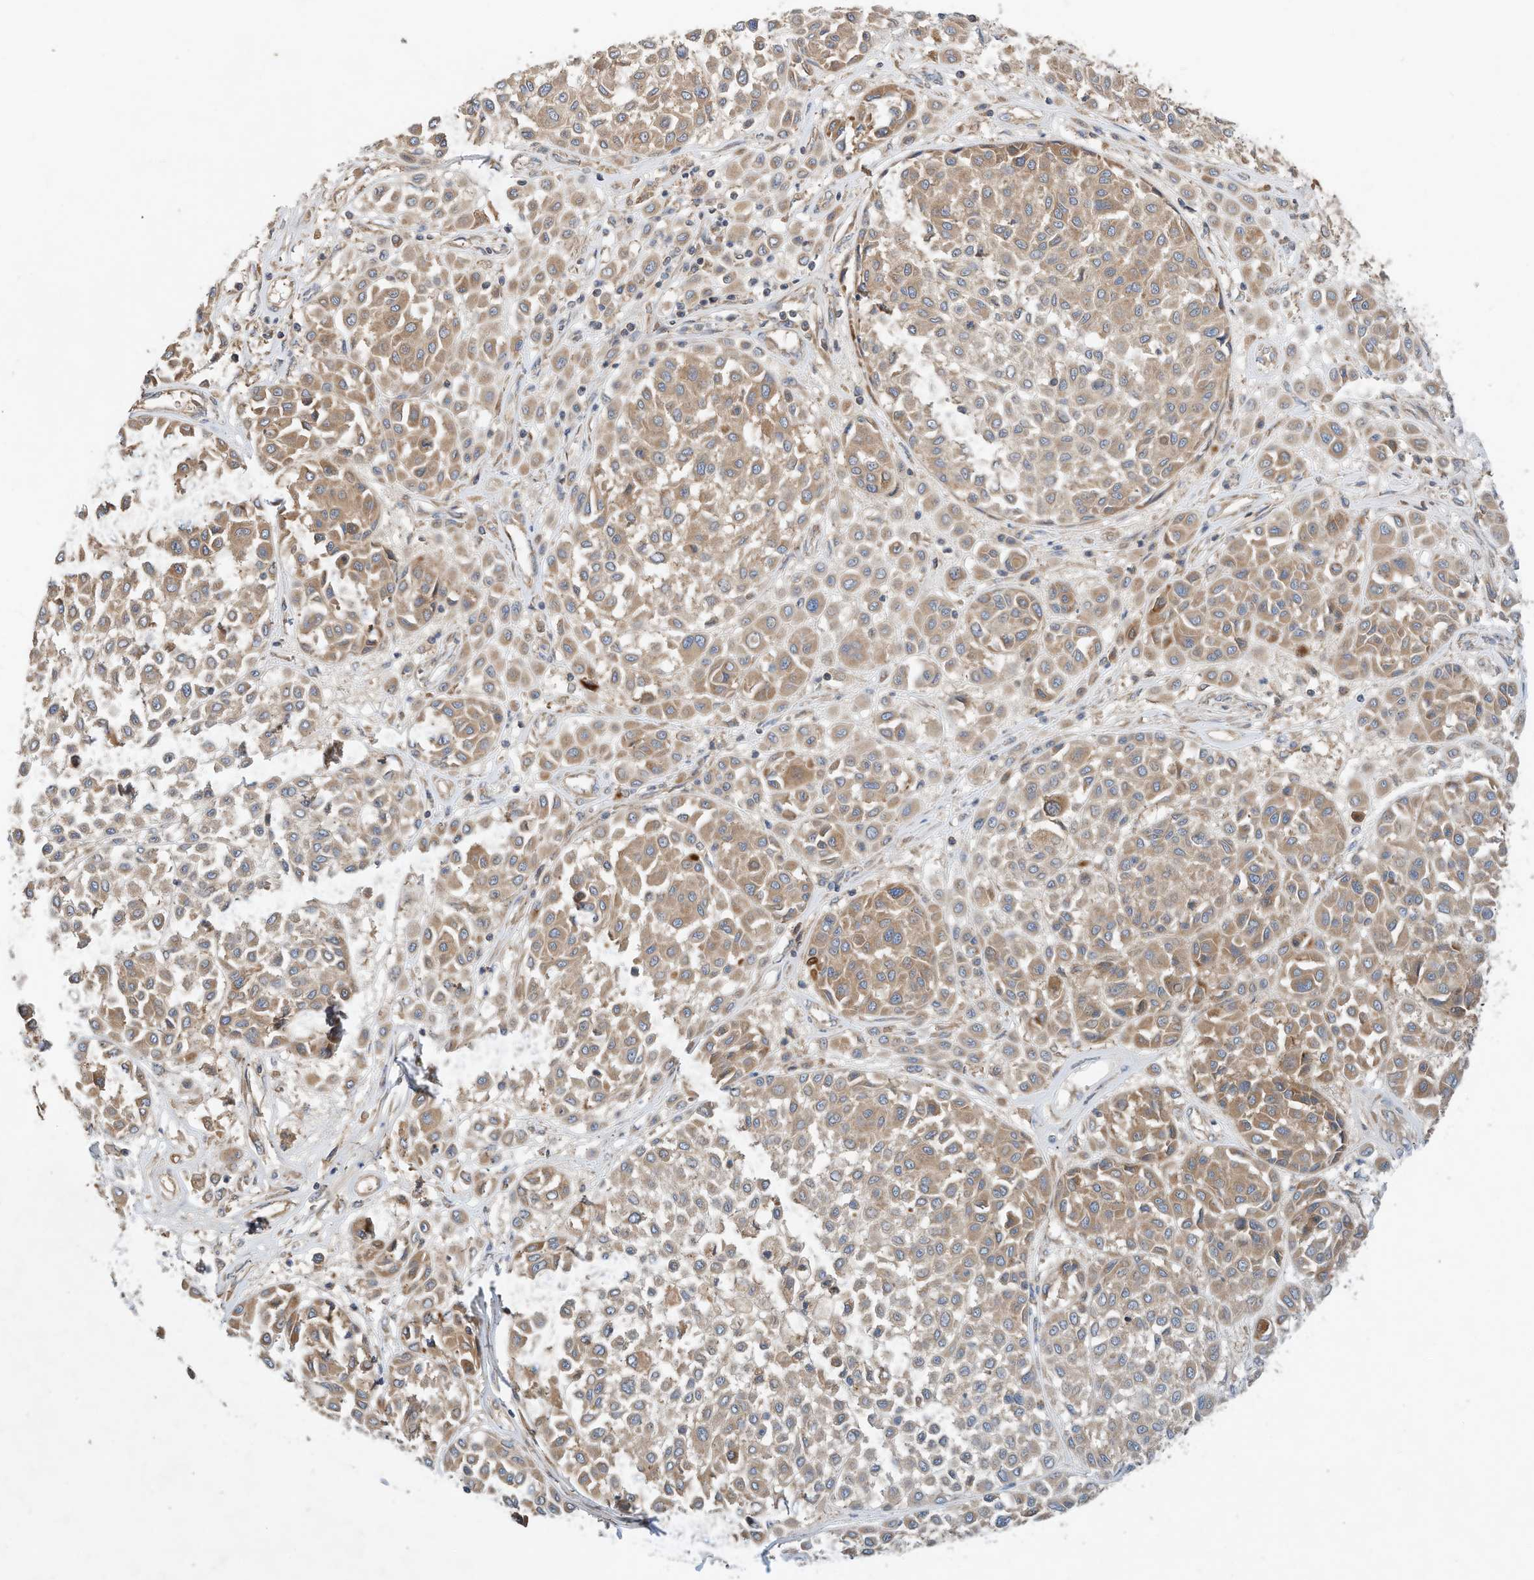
{"staining": {"intensity": "moderate", "quantity": ">75%", "location": "cytoplasmic/membranous"}, "tissue": "melanoma", "cell_type": "Tumor cells", "image_type": "cancer", "snomed": [{"axis": "morphology", "description": "Malignant melanoma, Metastatic site"}, {"axis": "topography", "description": "Soft tissue"}], "caption": "This is an image of immunohistochemistry (IHC) staining of melanoma, which shows moderate positivity in the cytoplasmic/membranous of tumor cells.", "gene": "CPAMD8", "patient": {"sex": "male", "age": 41}}